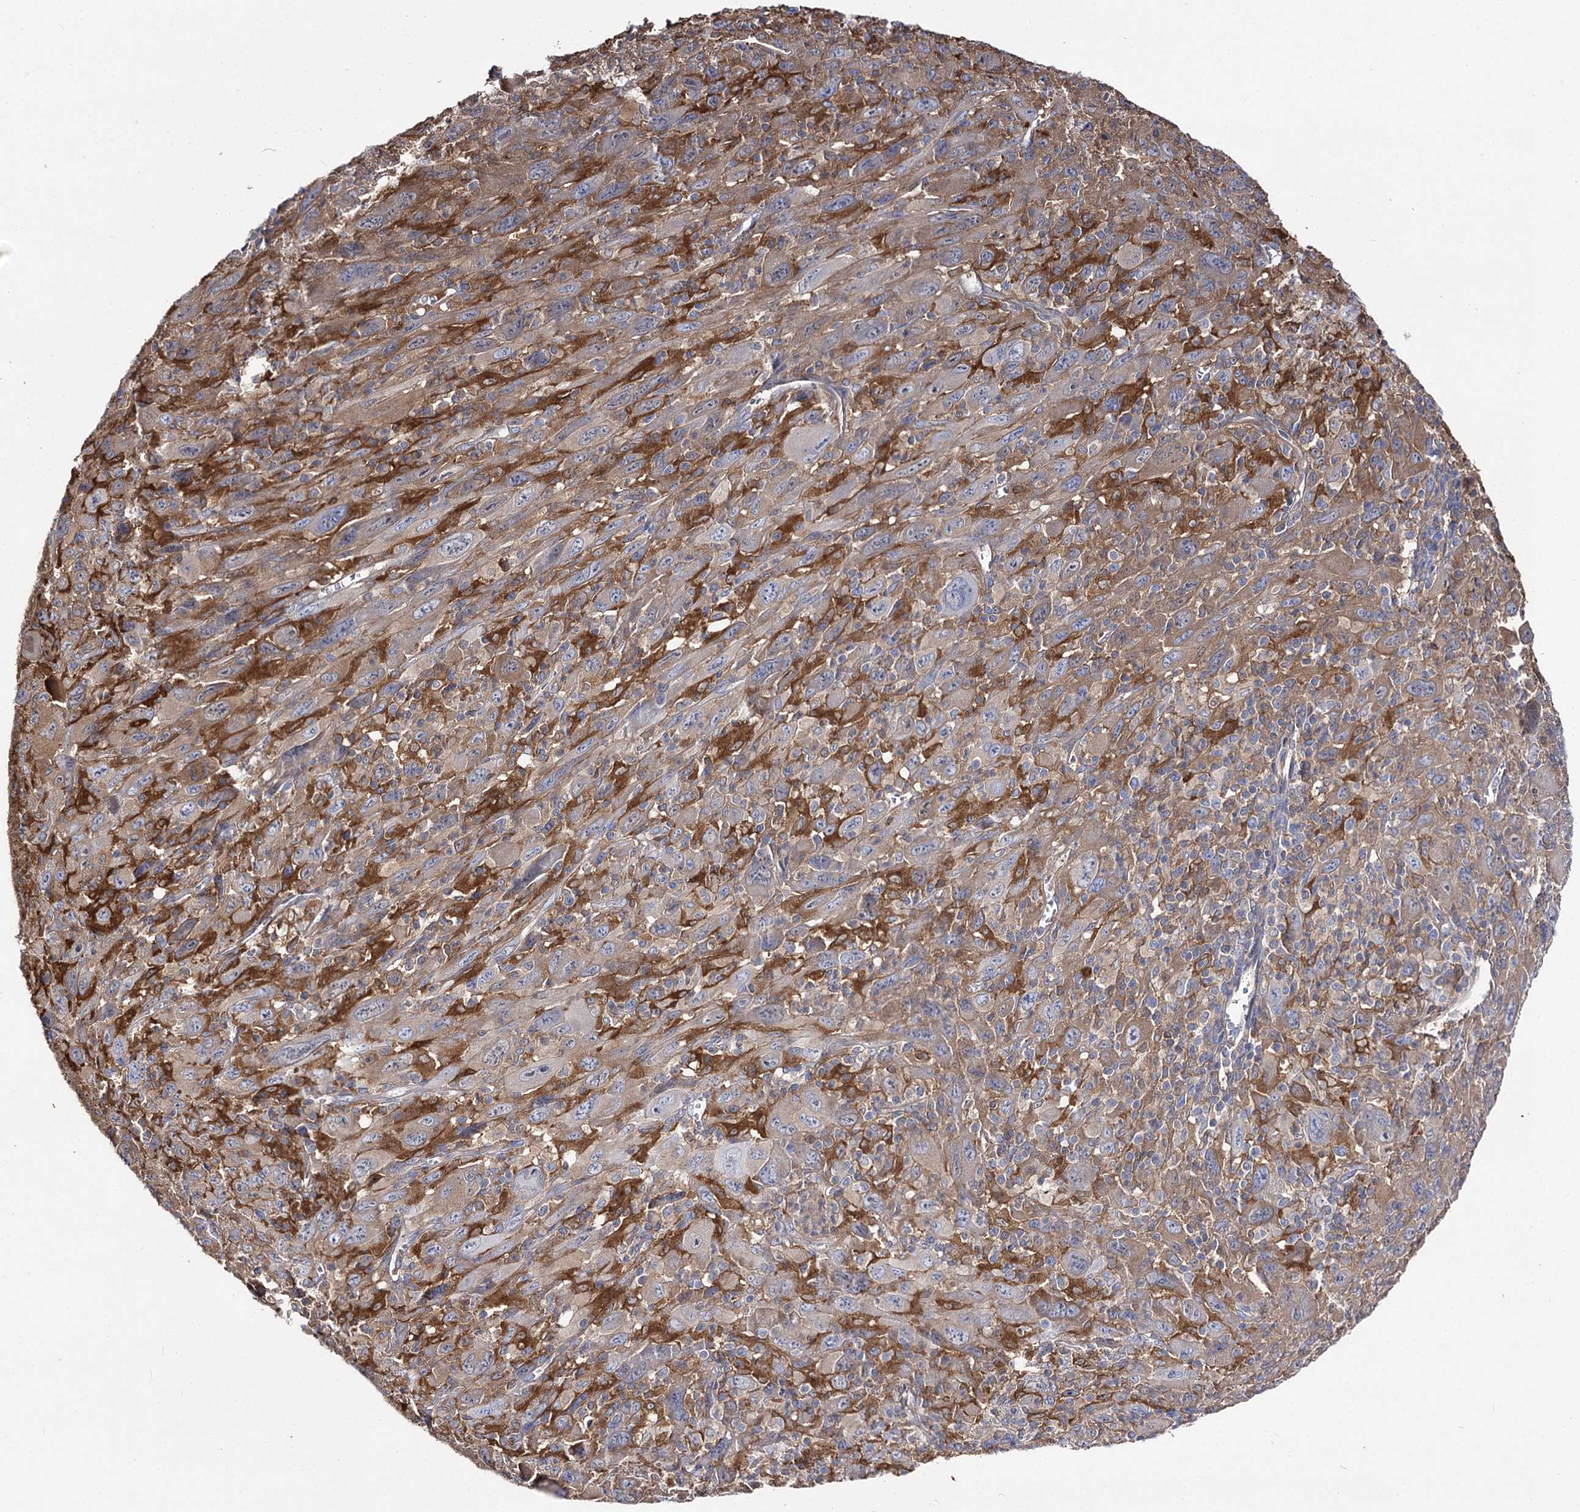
{"staining": {"intensity": "weak", "quantity": "25%-75%", "location": "cytoplasmic/membranous"}, "tissue": "melanoma", "cell_type": "Tumor cells", "image_type": "cancer", "snomed": [{"axis": "morphology", "description": "Malignant melanoma, Metastatic site"}, {"axis": "topography", "description": "Skin"}], "caption": "Human melanoma stained with a brown dye exhibits weak cytoplasmic/membranous positive staining in approximately 25%-75% of tumor cells.", "gene": "UGP2", "patient": {"sex": "female", "age": 56}}